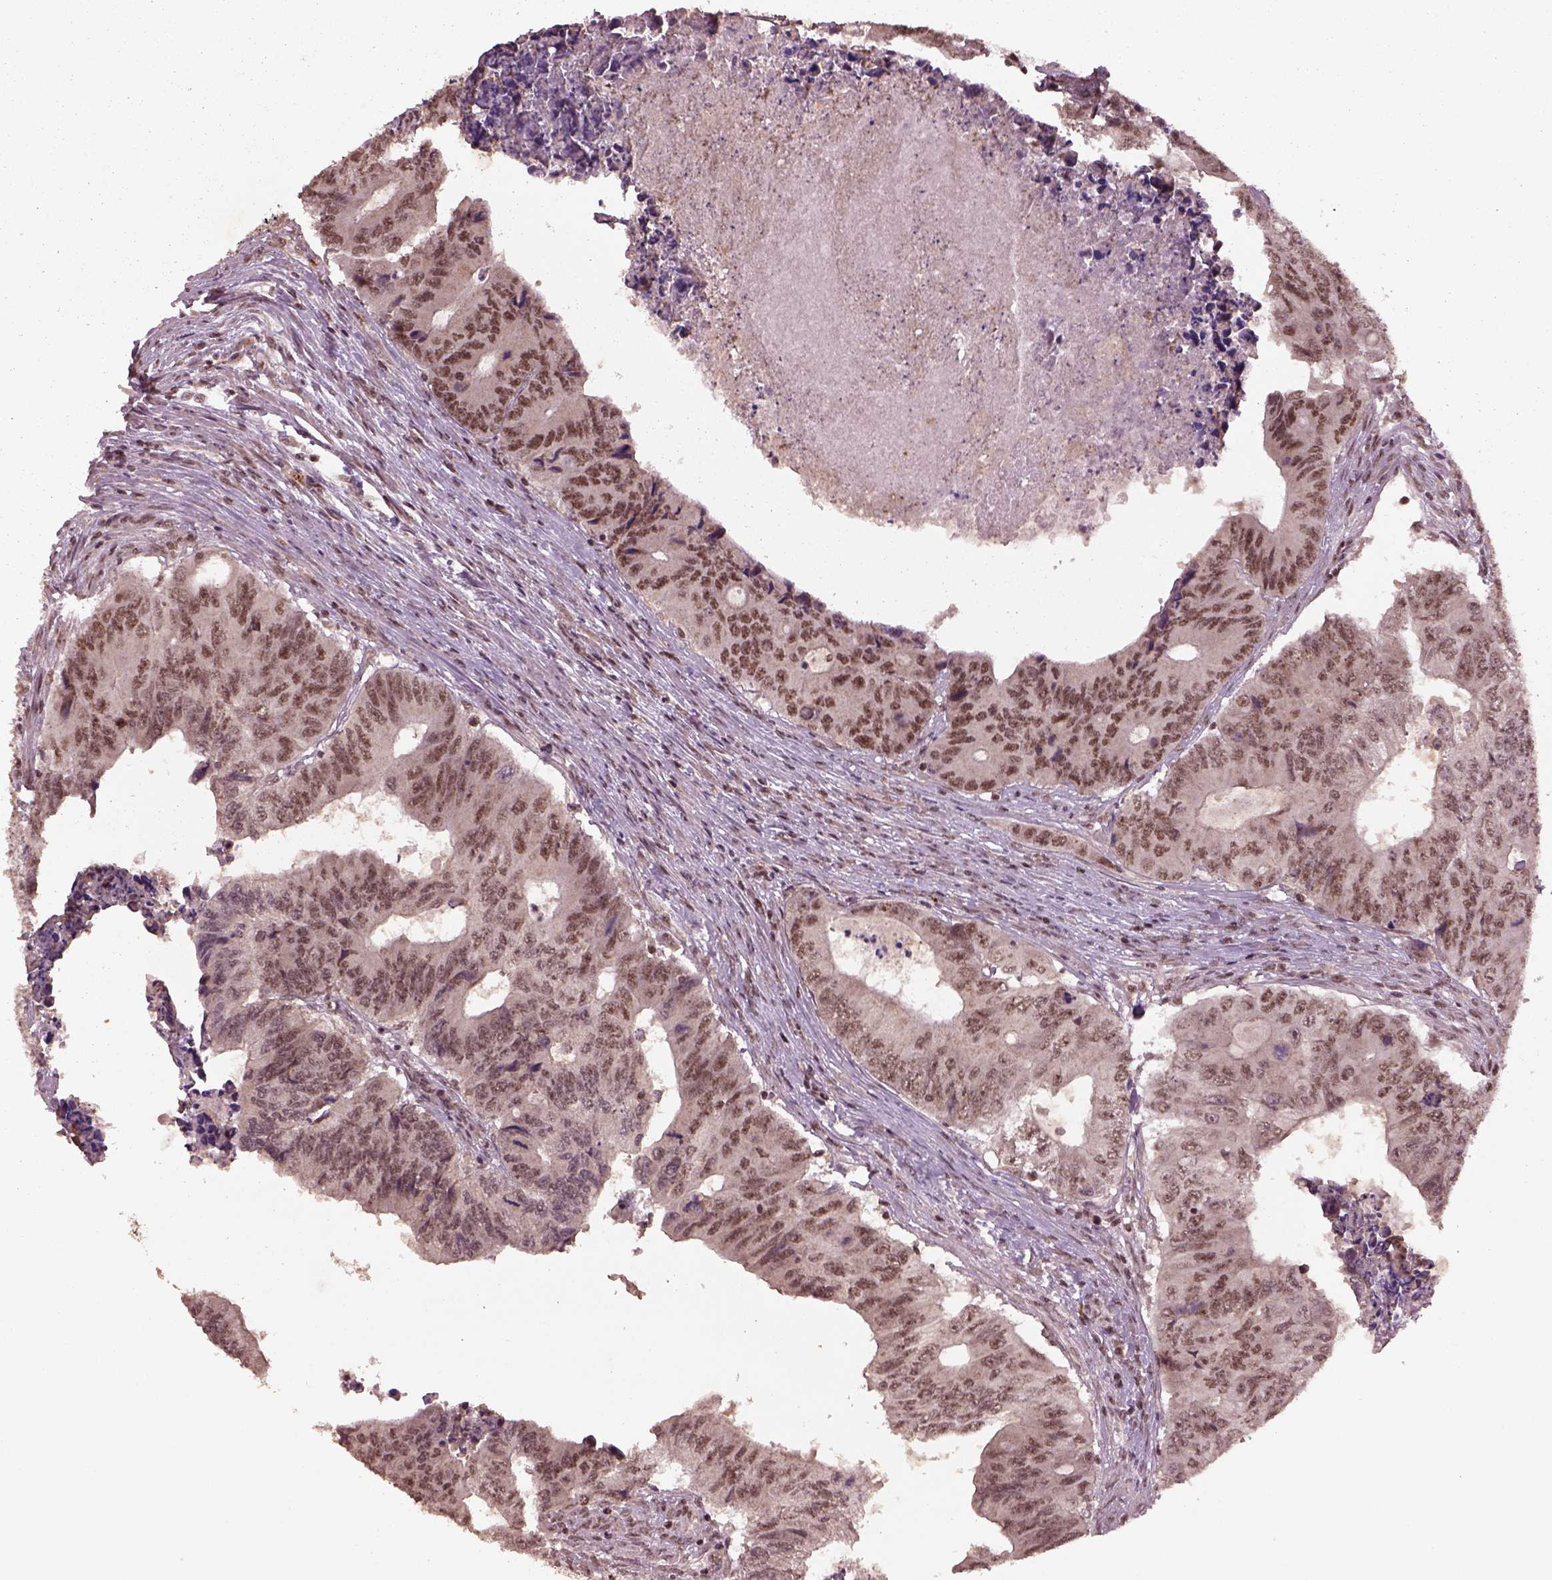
{"staining": {"intensity": "moderate", "quantity": ">75%", "location": "nuclear"}, "tissue": "colorectal cancer", "cell_type": "Tumor cells", "image_type": "cancer", "snomed": [{"axis": "morphology", "description": "Adenocarcinoma, NOS"}, {"axis": "topography", "description": "Colon"}], "caption": "An IHC micrograph of neoplastic tissue is shown. Protein staining in brown highlights moderate nuclear positivity in colorectal cancer within tumor cells.", "gene": "BRD9", "patient": {"sex": "male", "age": 53}}